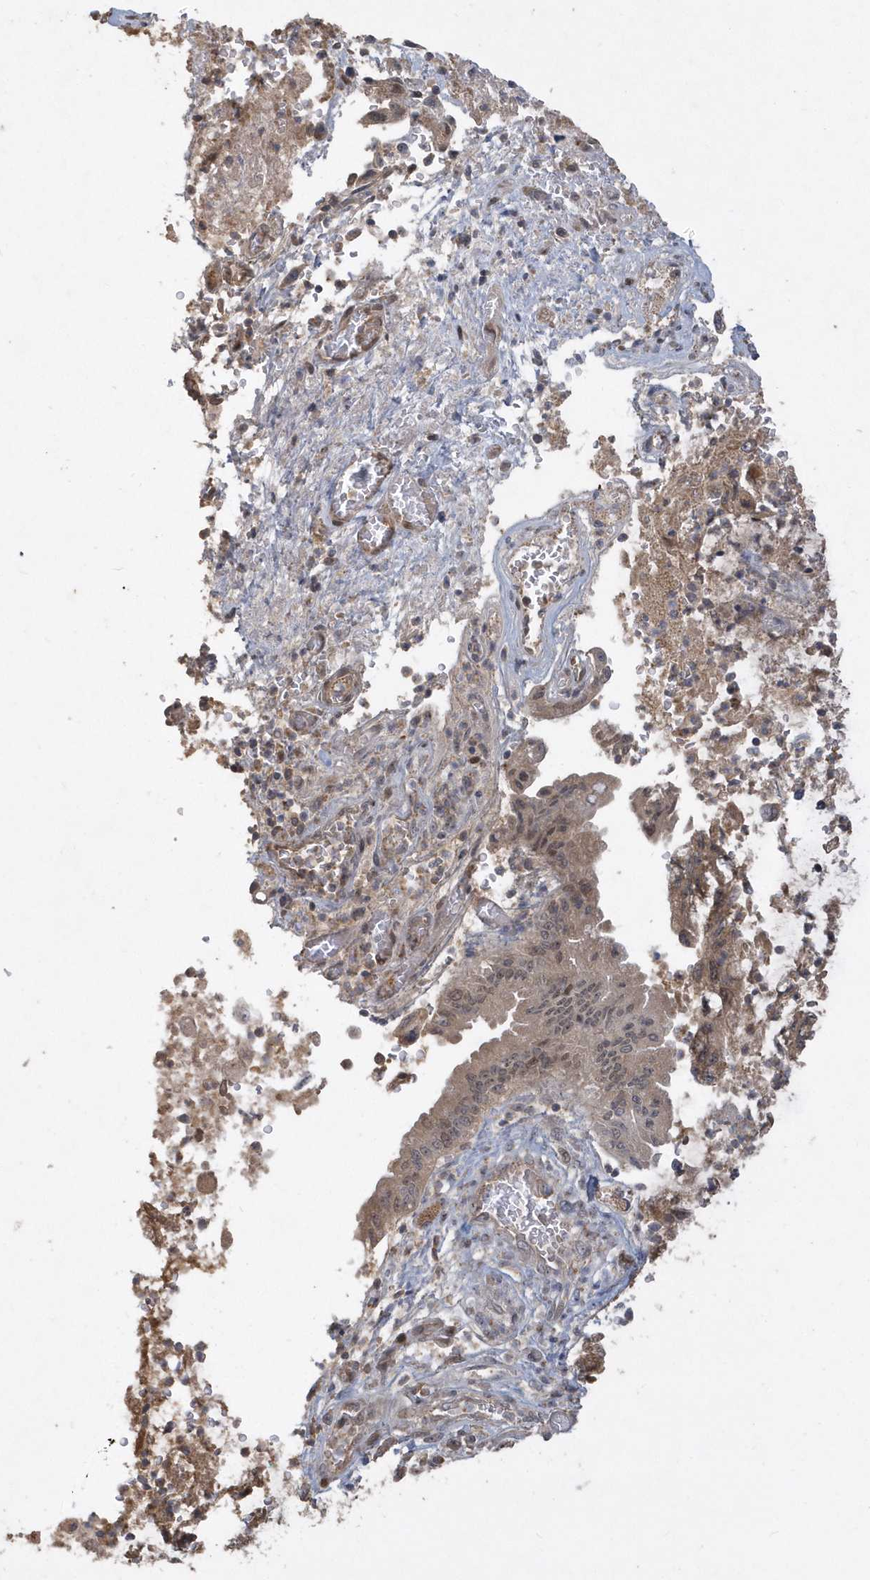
{"staining": {"intensity": "weak", "quantity": ">75%", "location": "cytoplasmic/membranous"}, "tissue": "pancreatic cancer", "cell_type": "Tumor cells", "image_type": "cancer", "snomed": [{"axis": "morphology", "description": "Adenocarcinoma, NOS"}, {"axis": "topography", "description": "Pancreas"}], "caption": "Immunohistochemistry staining of pancreatic adenocarcinoma, which reveals low levels of weak cytoplasmic/membranous staining in approximately >75% of tumor cells indicating weak cytoplasmic/membranous protein positivity. The staining was performed using DAB (3,3'-diaminobenzidine) (brown) for protein detection and nuclei were counterstained in hematoxylin (blue).", "gene": "TRAIP", "patient": {"sex": "female", "age": 73}}